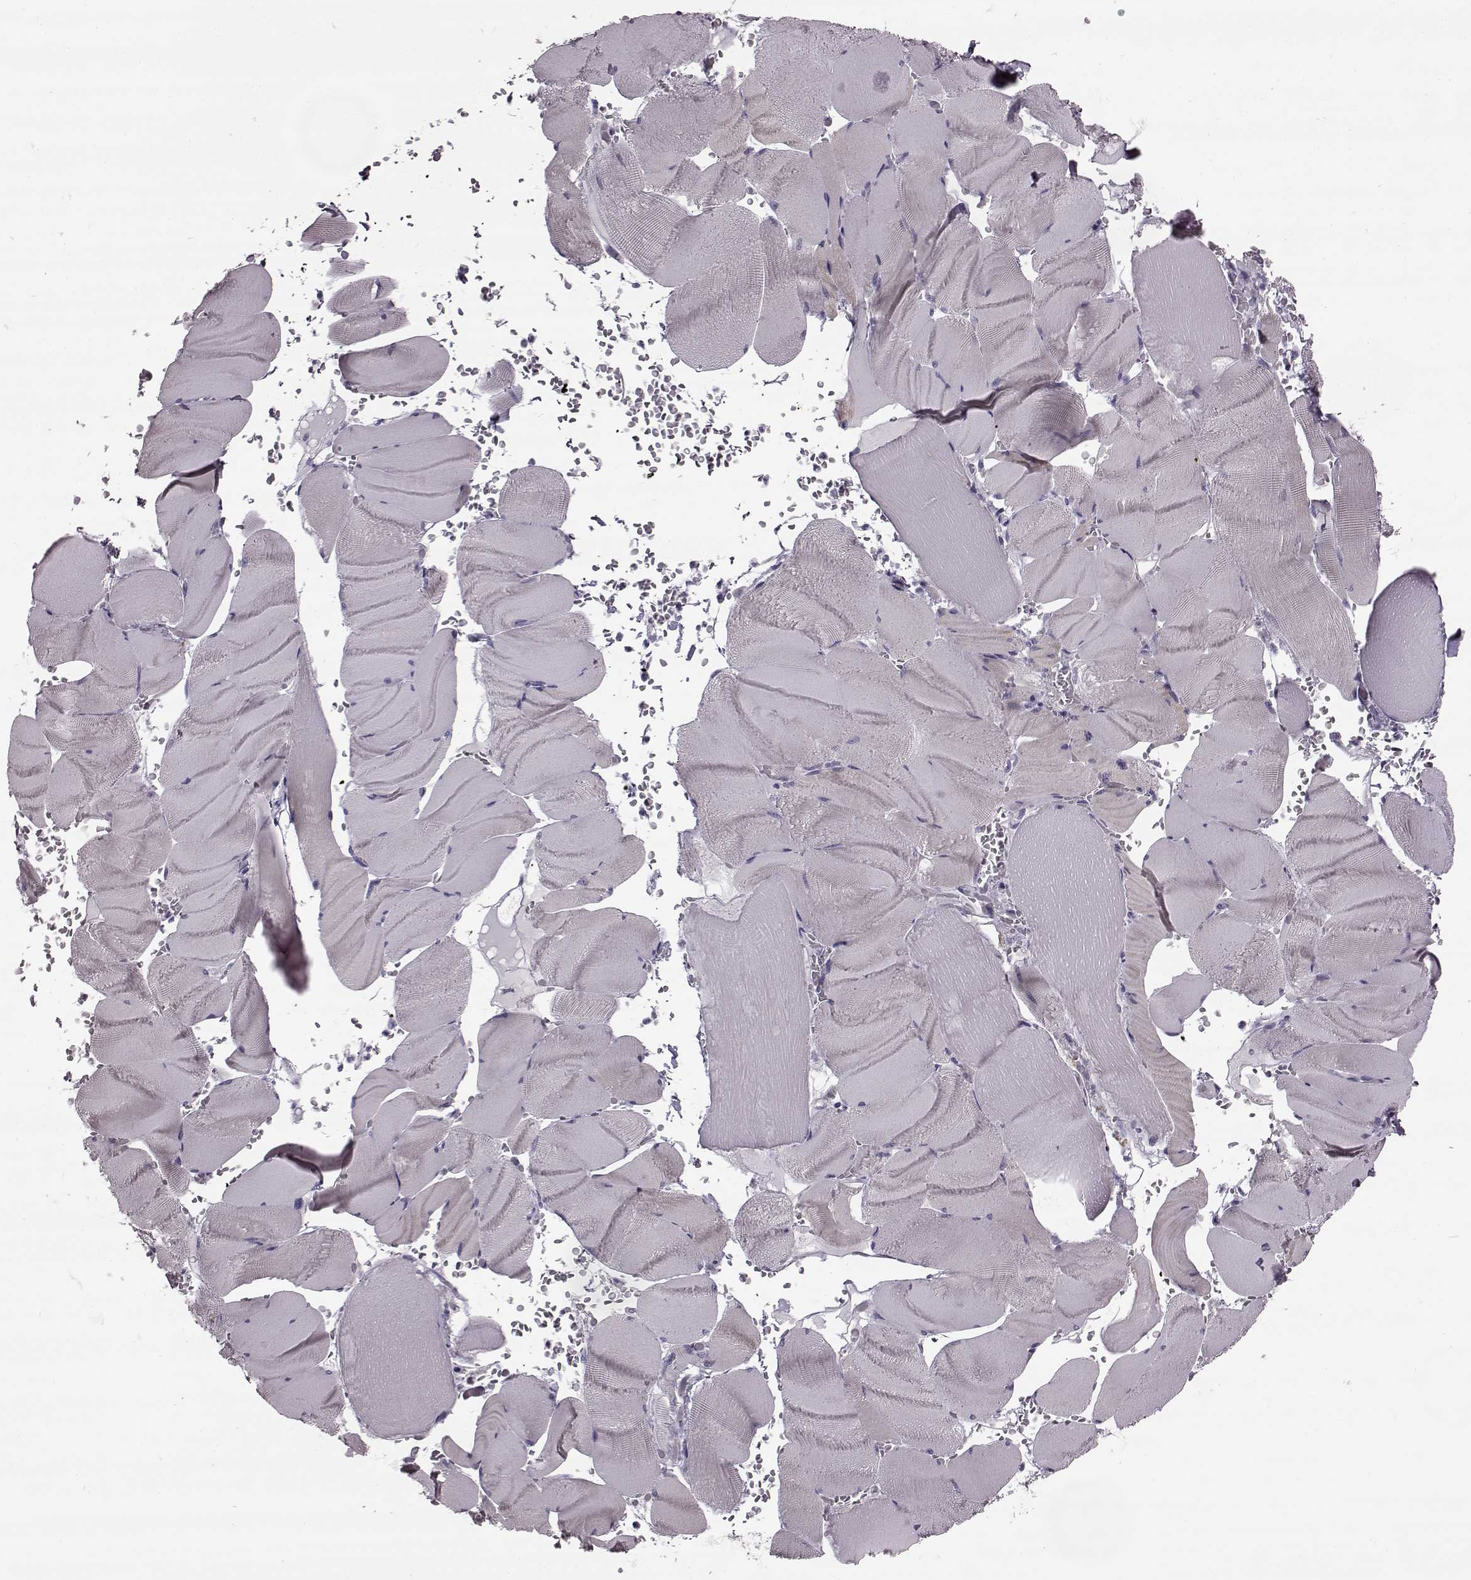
{"staining": {"intensity": "negative", "quantity": "none", "location": "none"}, "tissue": "skeletal muscle", "cell_type": "Myocytes", "image_type": "normal", "snomed": [{"axis": "morphology", "description": "Normal tissue, NOS"}, {"axis": "topography", "description": "Skeletal muscle"}], "caption": "Human skeletal muscle stained for a protein using IHC demonstrates no expression in myocytes.", "gene": "ODAD4", "patient": {"sex": "male", "age": 56}}